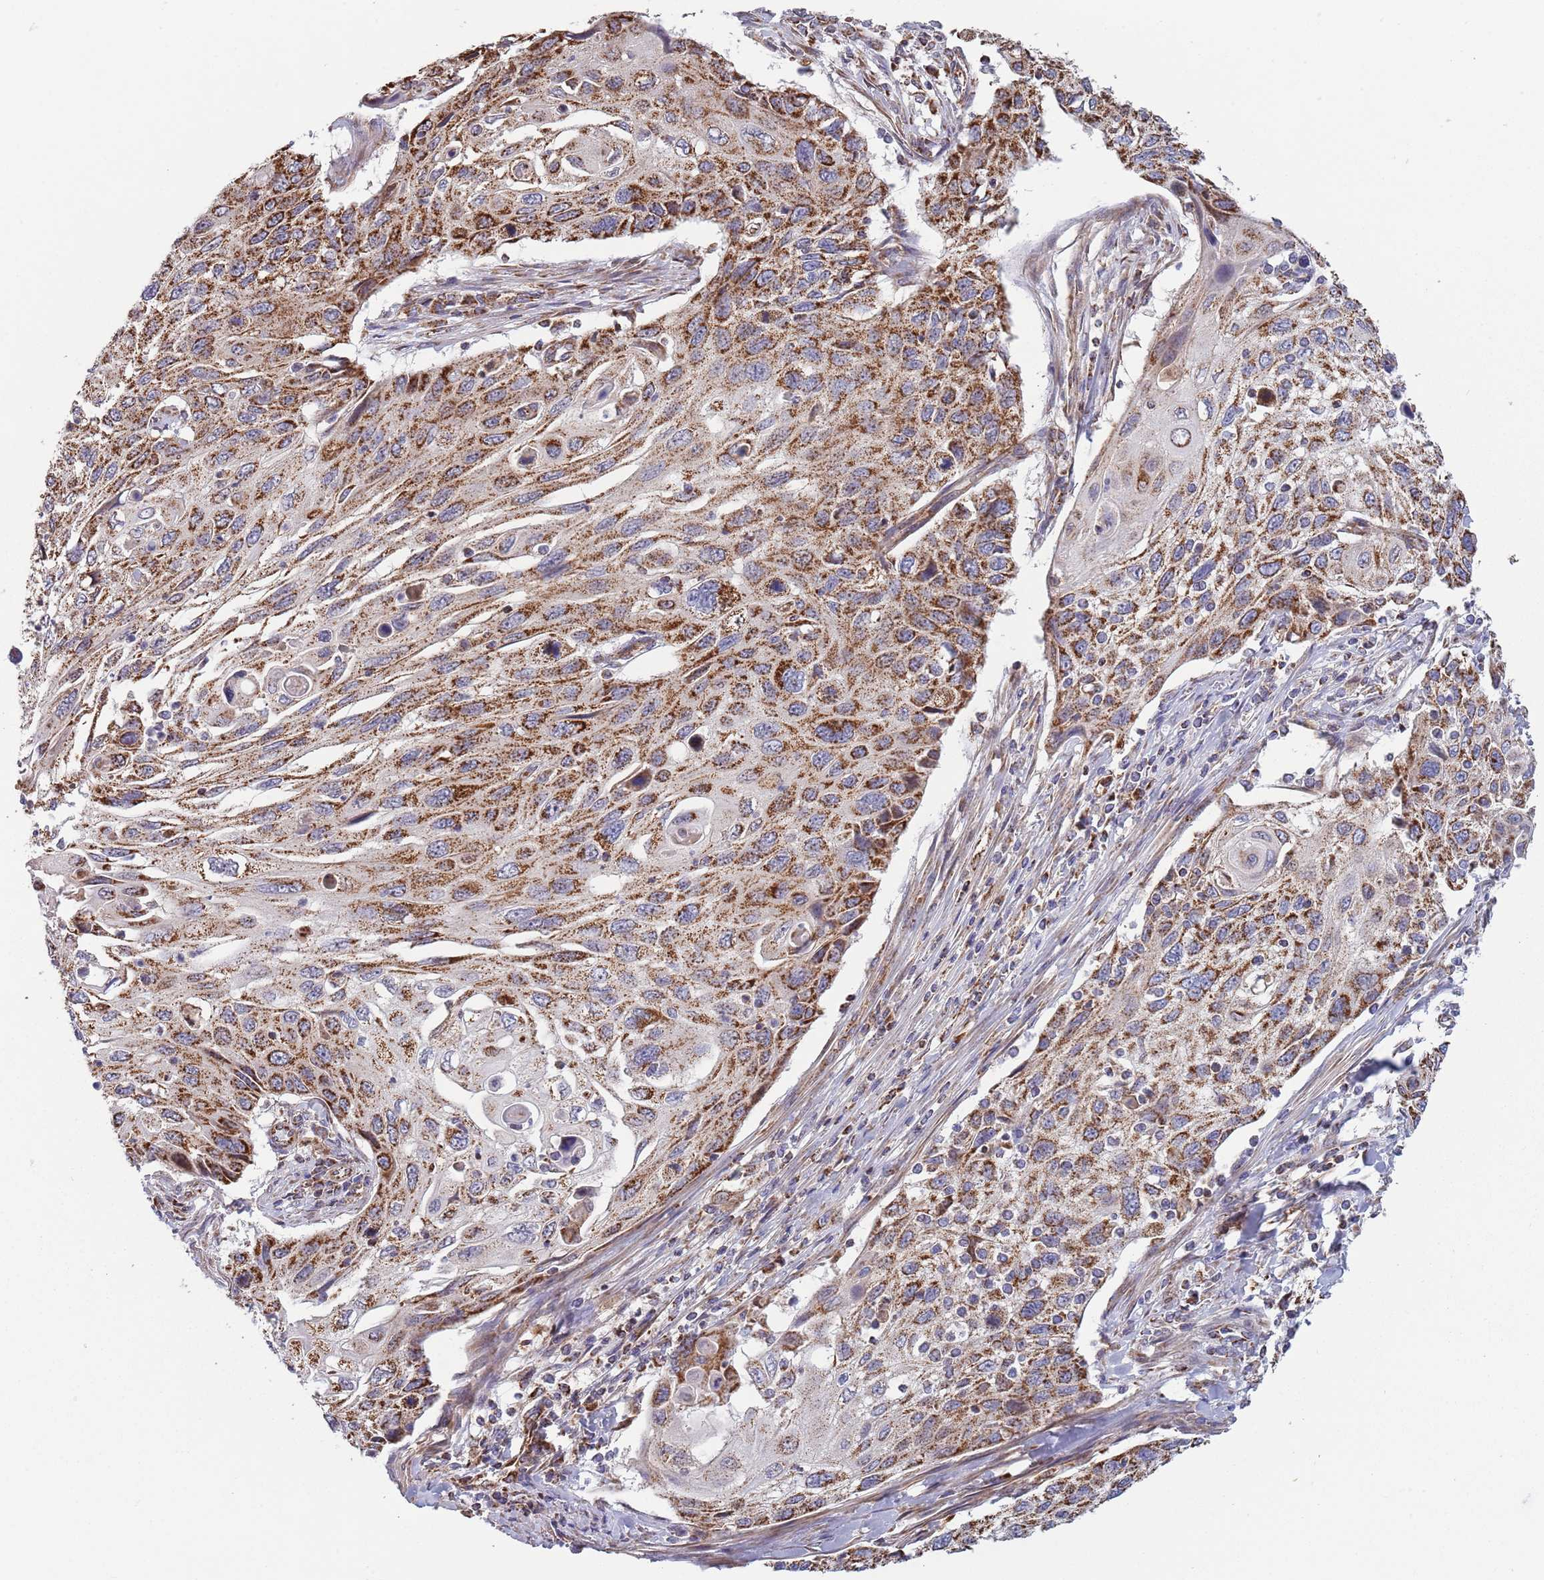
{"staining": {"intensity": "moderate", "quantity": ">75%", "location": "cytoplasmic/membranous"}, "tissue": "cervical cancer", "cell_type": "Tumor cells", "image_type": "cancer", "snomed": [{"axis": "morphology", "description": "Squamous cell carcinoma, NOS"}, {"axis": "topography", "description": "Cervix"}], "caption": "Tumor cells demonstrate moderate cytoplasmic/membranous staining in approximately >75% of cells in squamous cell carcinoma (cervical). Nuclei are stained in blue.", "gene": "VPS16", "patient": {"sex": "female", "age": 70}}